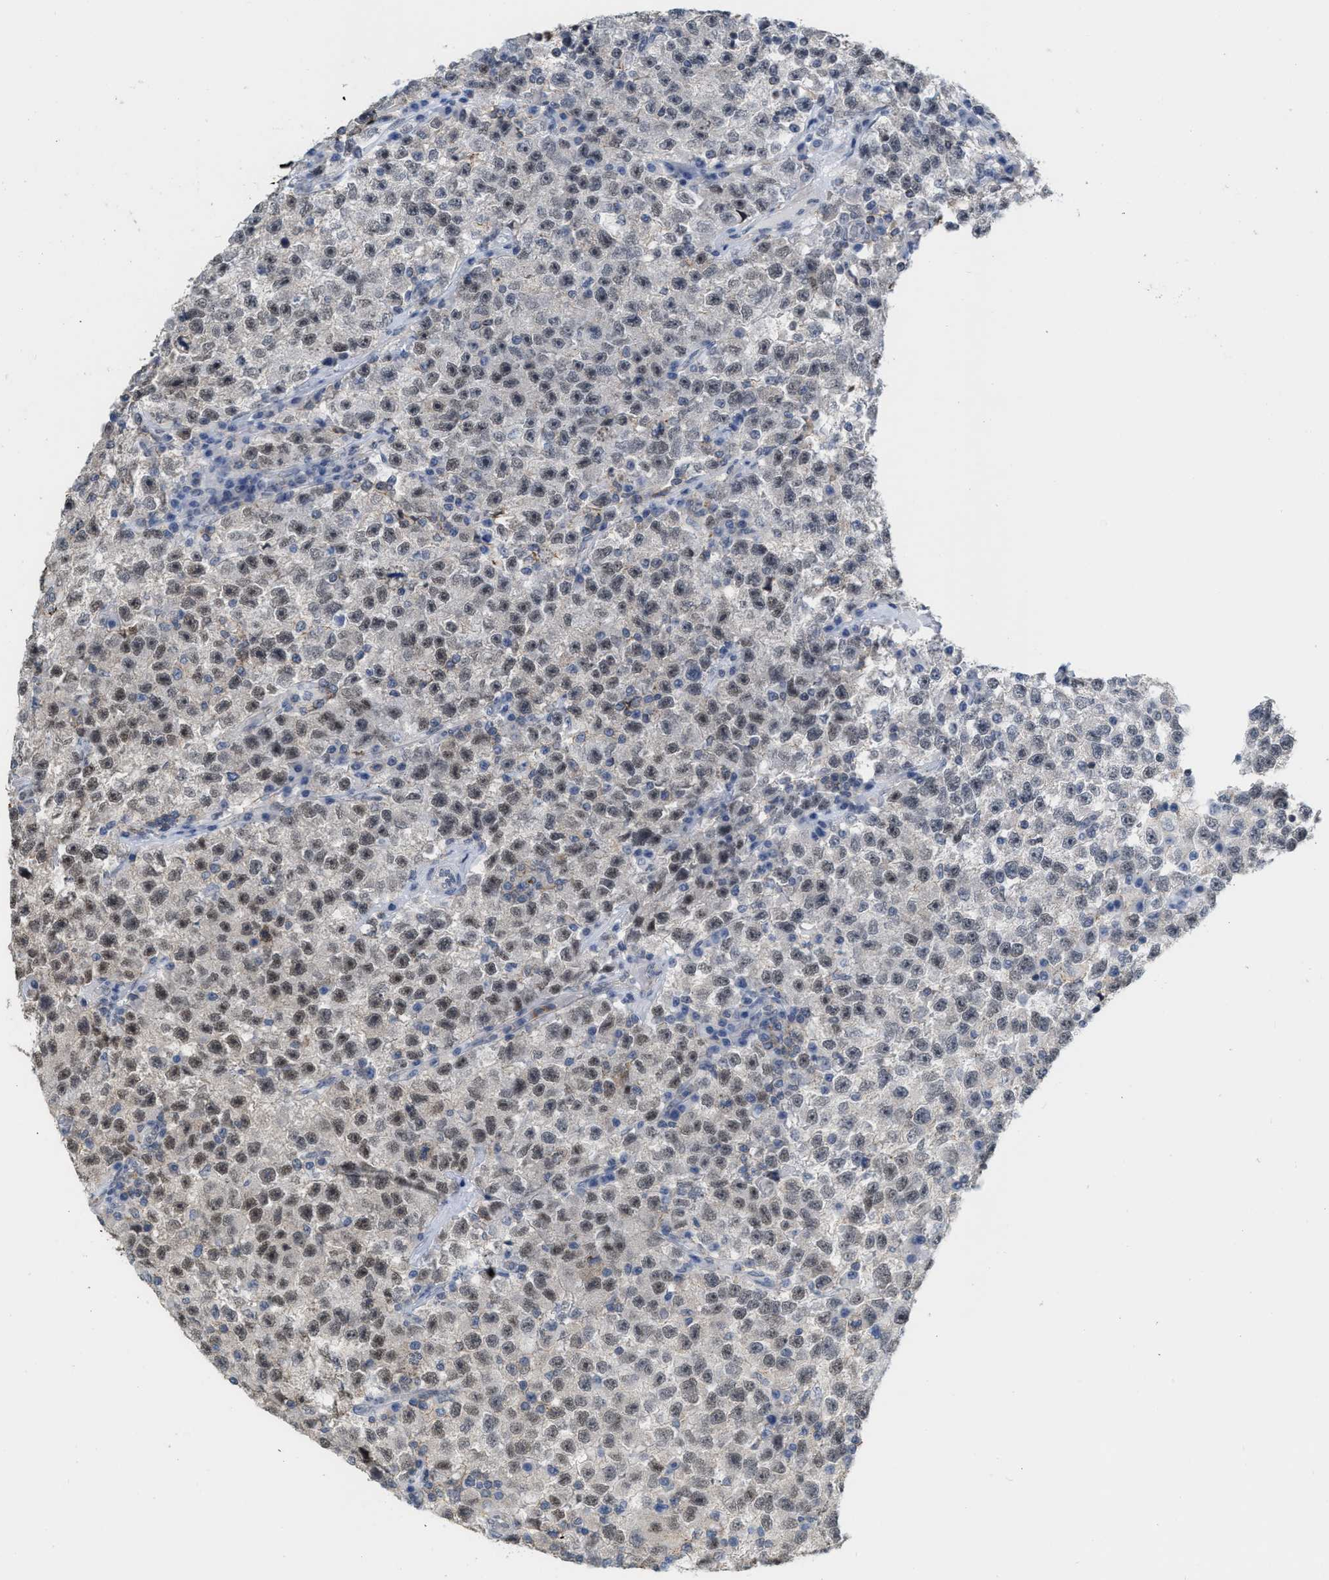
{"staining": {"intensity": "moderate", "quantity": ">75%", "location": "nuclear"}, "tissue": "testis cancer", "cell_type": "Tumor cells", "image_type": "cancer", "snomed": [{"axis": "morphology", "description": "Seminoma, NOS"}, {"axis": "topography", "description": "Testis"}], "caption": "Moderate nuclear protein expression is seen in approximately >75% of tumor cells in testis cancer (seminoma).", "gene": "BAIAP2L1", "patient": {"sex": "male", "age": 22}}